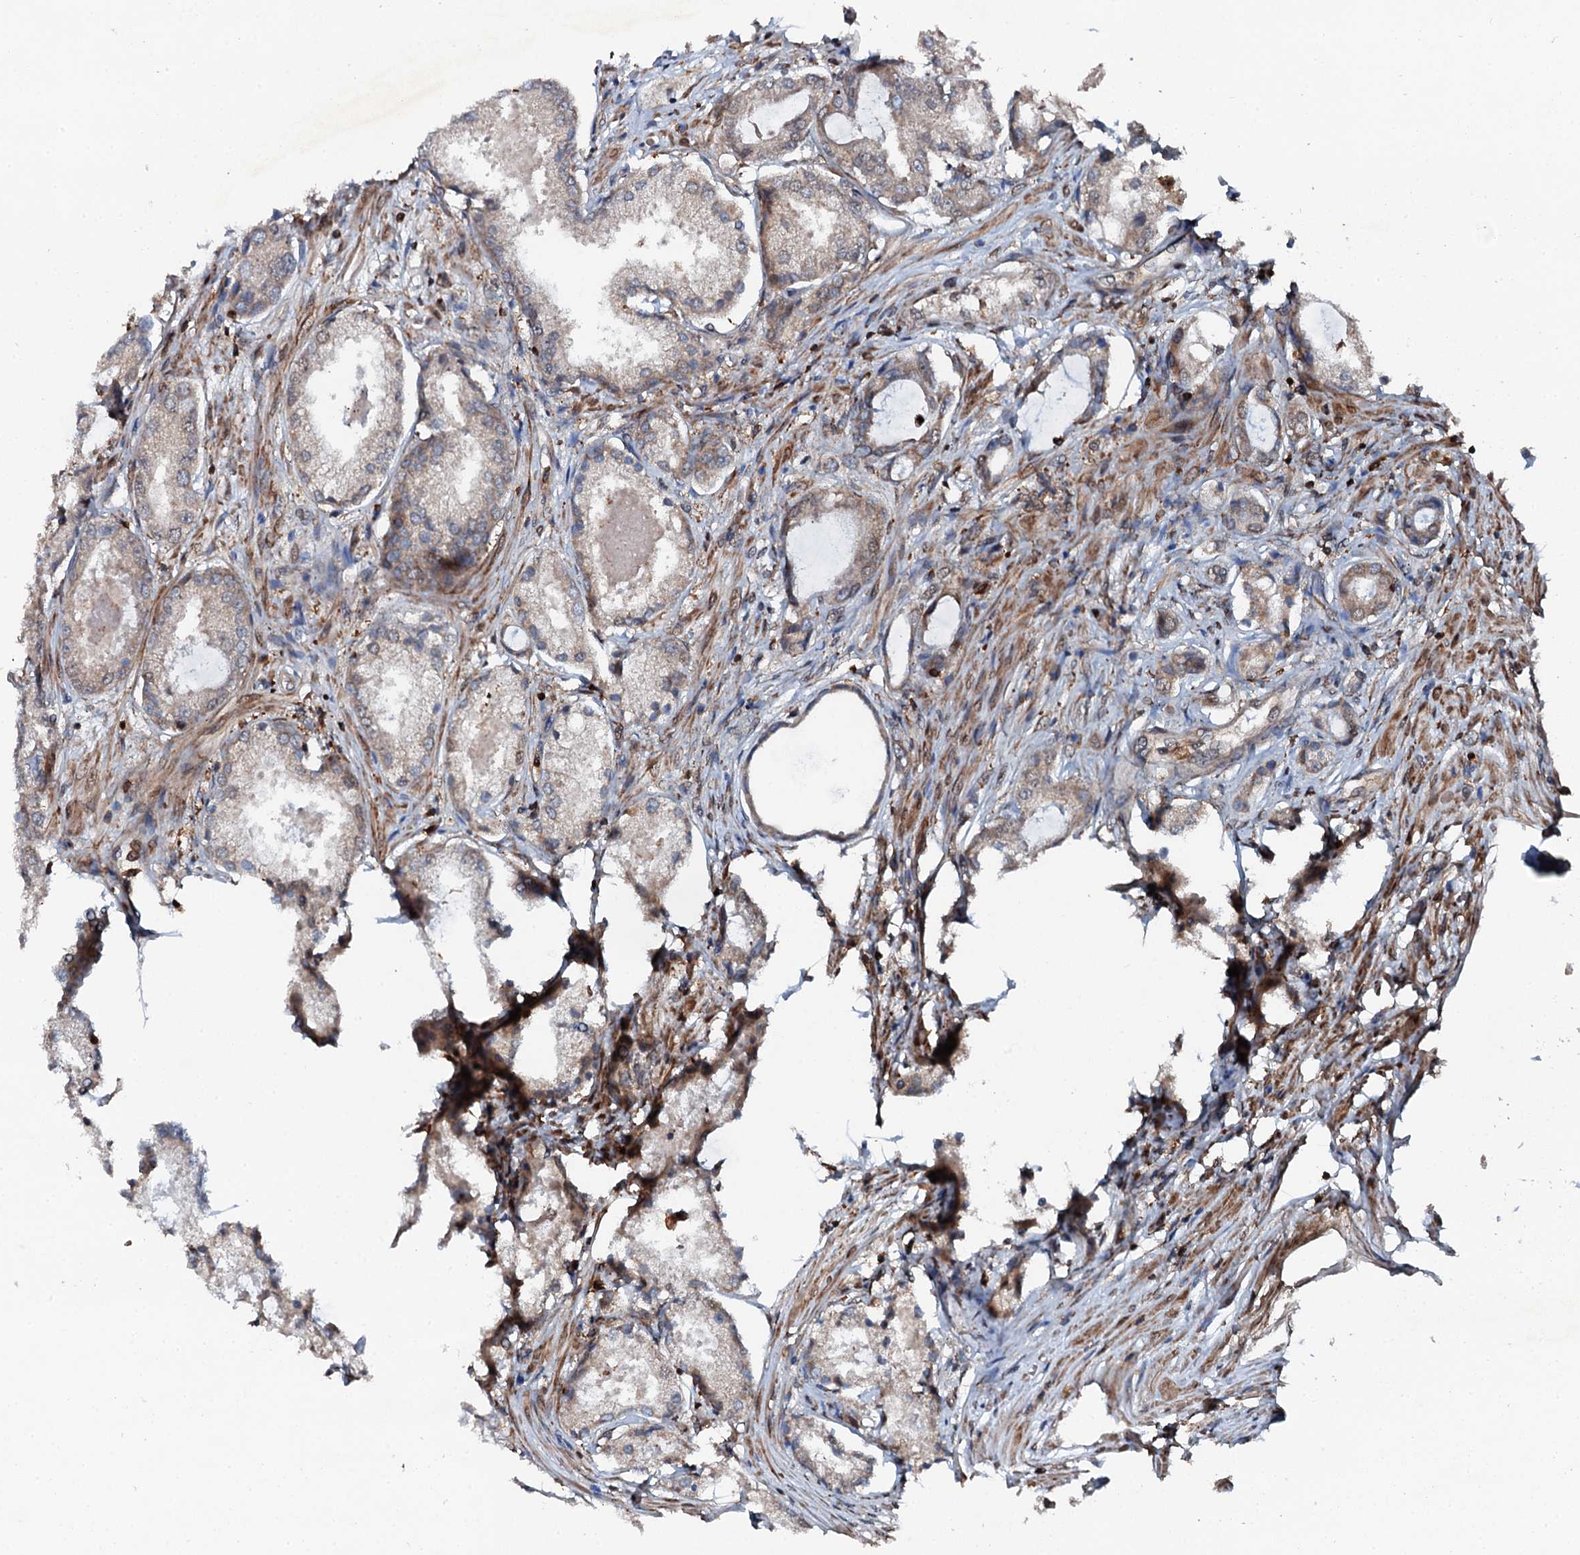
{"staining": {"intensity": "weak", "quantity": "25%-75%", "location": "cytoplasmic/membranous"}, "tissue": "prostate cancer", "cell_type": "Tumor cells", "image_type": "cancer", "snomed": [{"axis": "morphology", "description": "Adenocarcinoma, Low grade"}, {"axis": "topography", "description": "Prostate"}], "caption": "This image reveals immunohistochemistry staining of adenocarcinoma (low-grade) (prostate), with low weak cytoplasmic/membranous positivity in about 25%-75% of tumor cells.", "gene": "EDC4", "patient": {"sex": "male", "age": 68}}